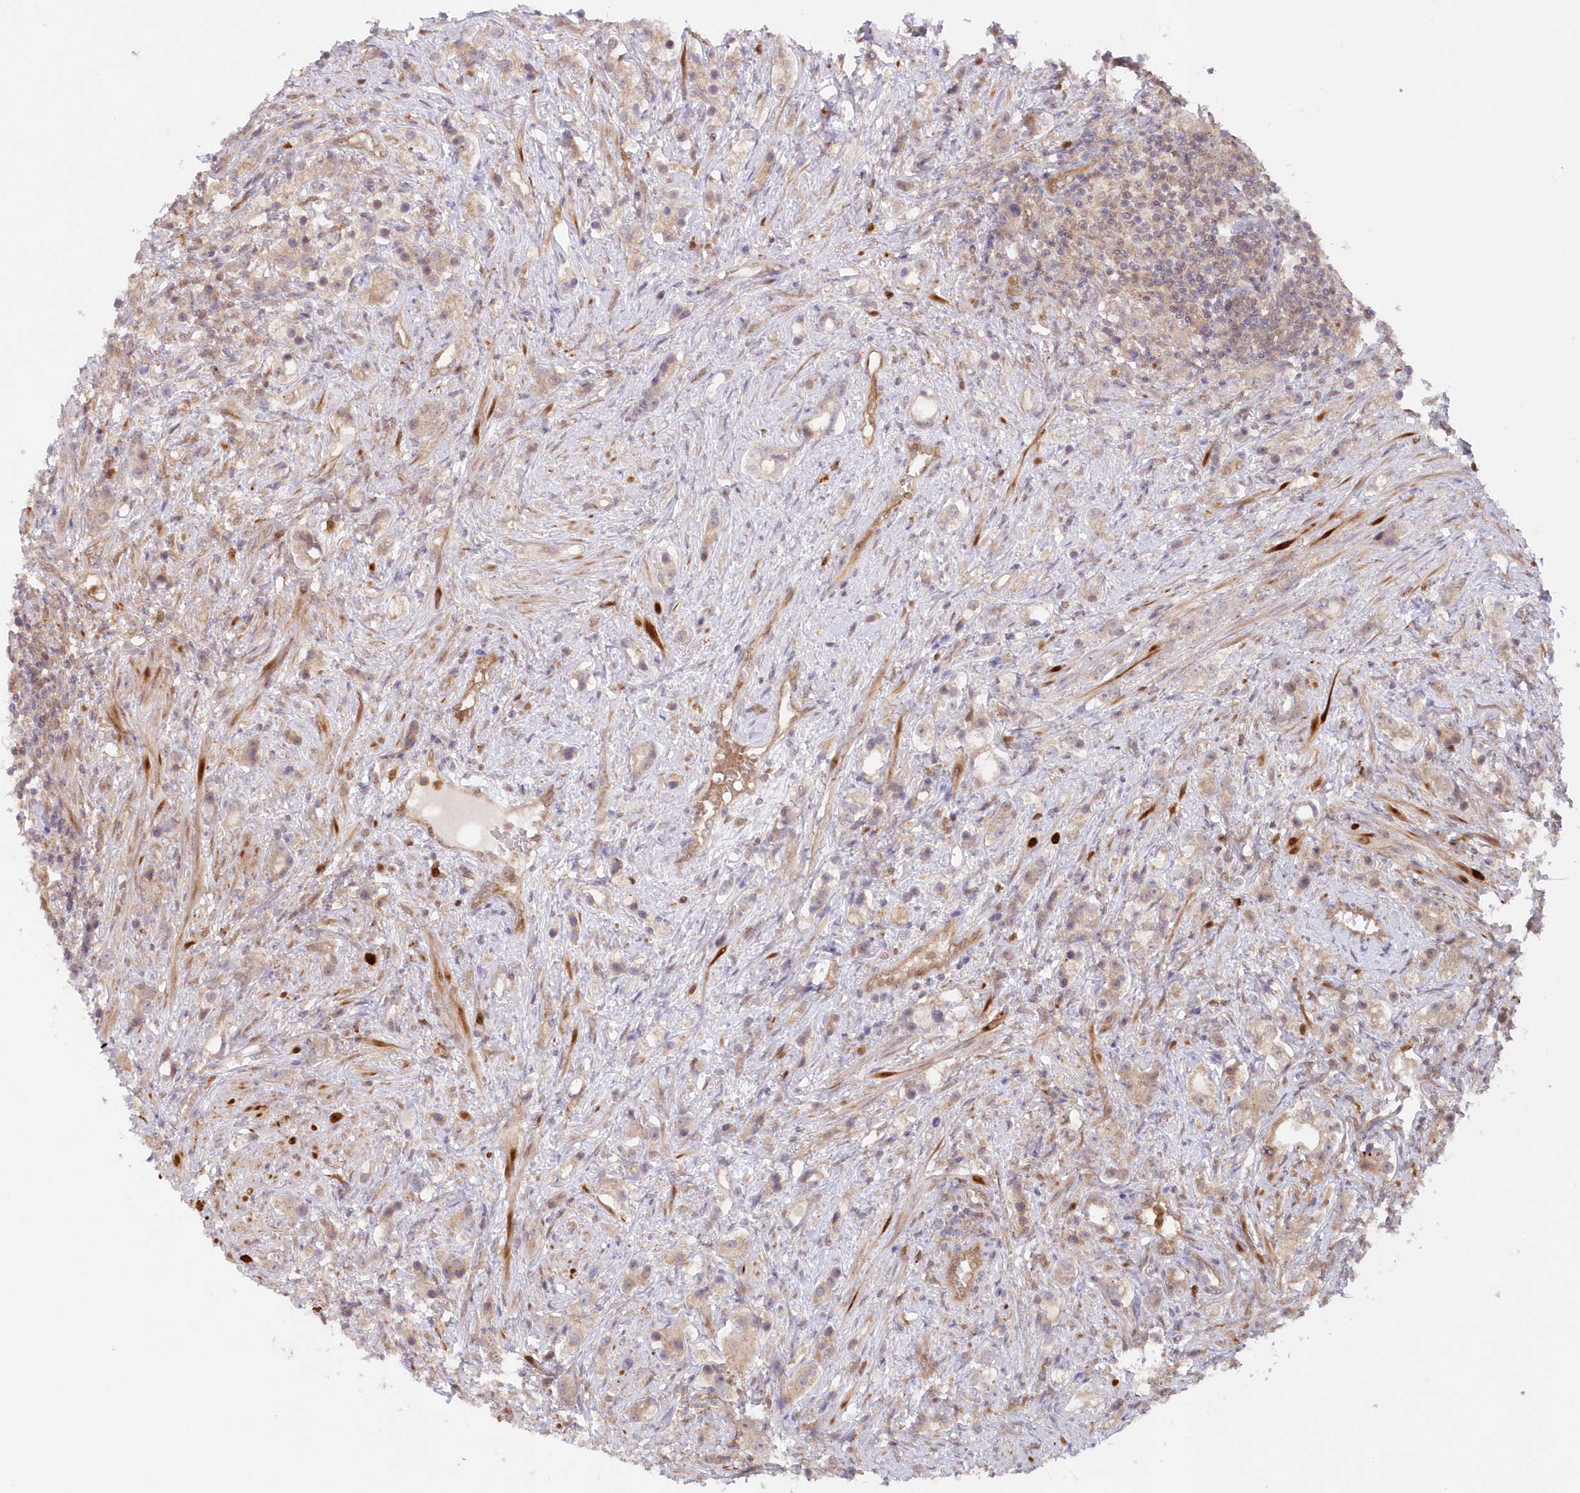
{"staining": {"intensity": "weak", "quantity": "25%-75%", "location": "cytoplasmic/membranous"}, "tissue": "prostate cancer", "cell_type": "Tumor cells", "image_type": "cancer", "snomed": [{"axis": "morphology", "description": "Adenocarcinoma, High grade"}, {"axis": "topography", "description": "Prostate"}], "caption": "The image shows staining of adenocarcinoma (high-grade) (prostate), revealing weak cytoplasmic/membranous protein positivity (brown color) within tumor cells.", "gene": "GBE1", "patient": {"sex": "male", "age": 63}}